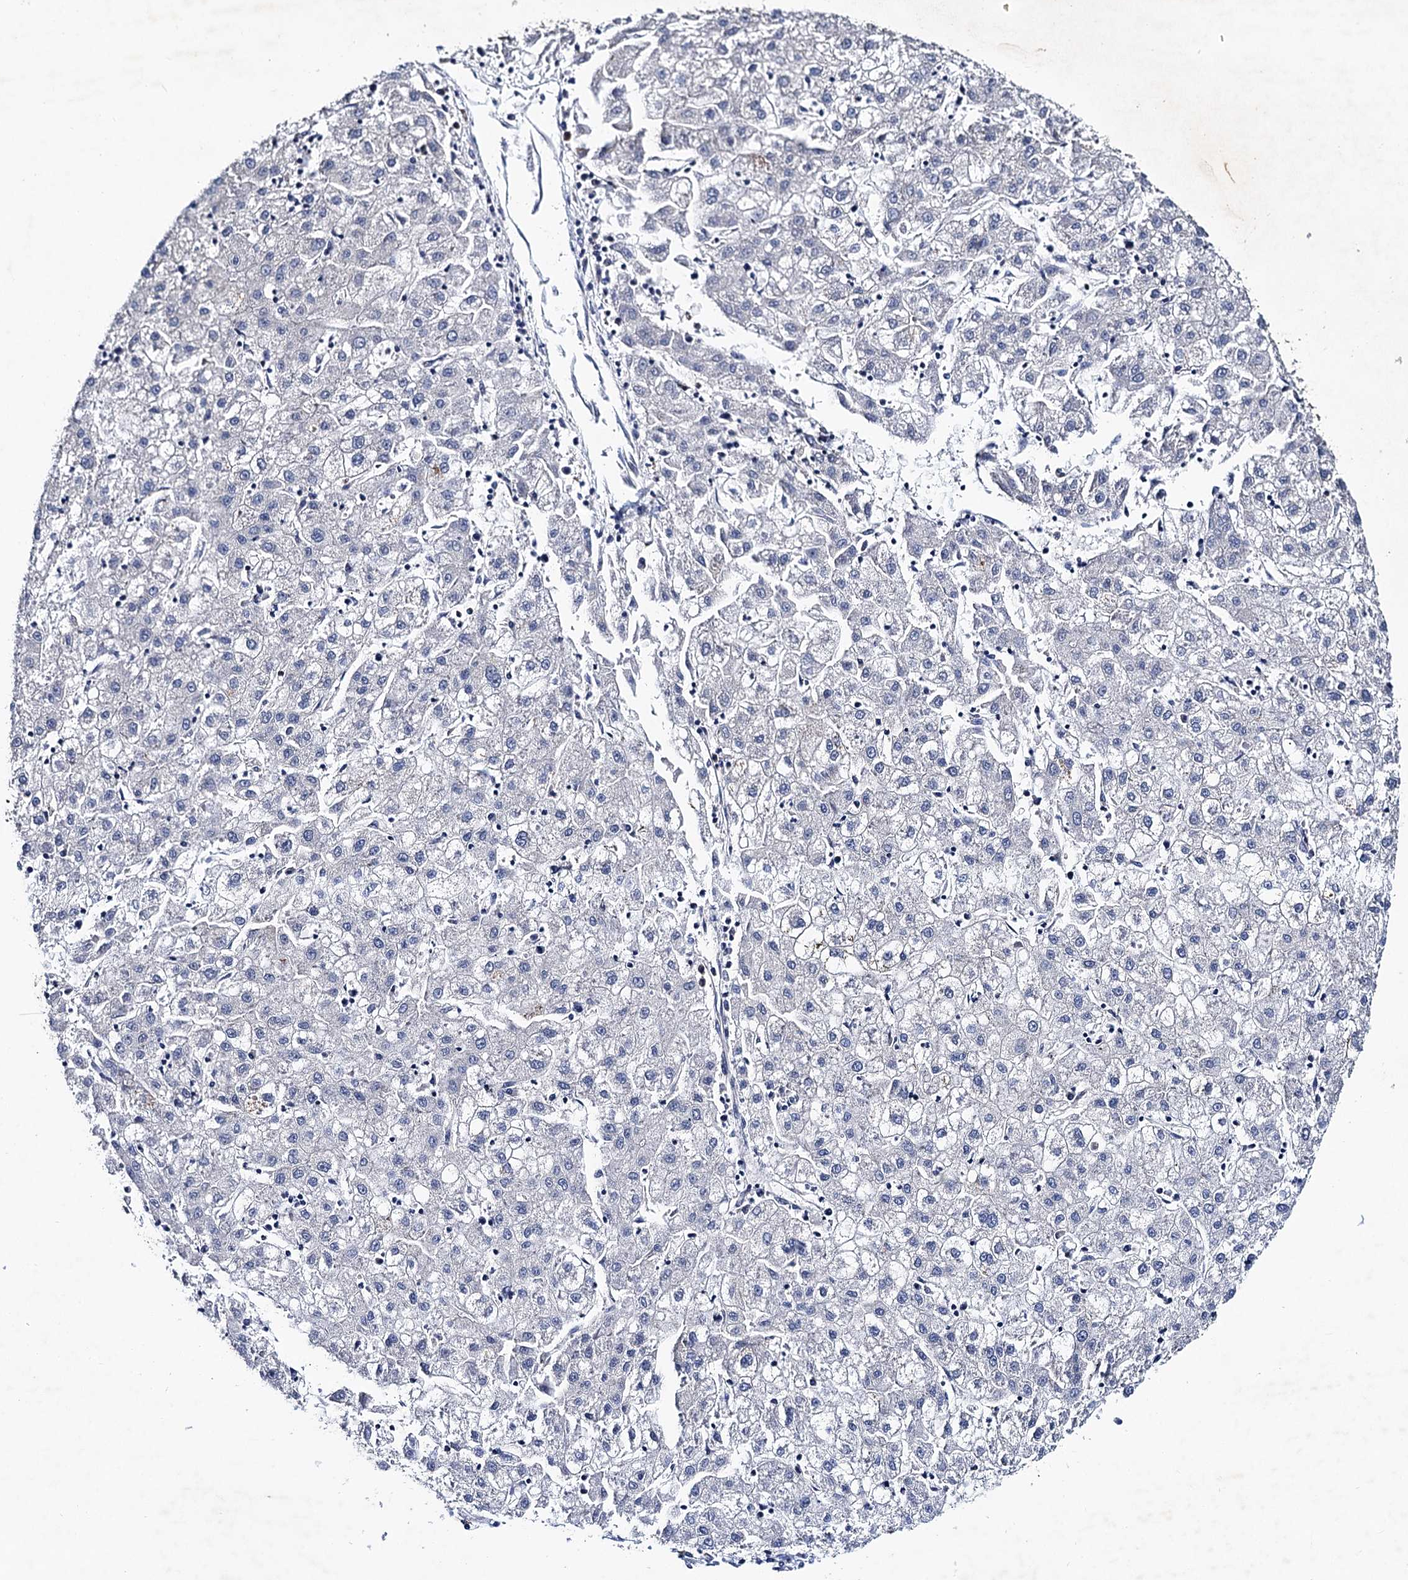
{"staining": {"intensity": "negative", "quantity": "none", "location": "none"}, "tissue": "liver cancer", "cell_type": "Tumor cells", "image_type": "cancer", "snomed": [{"axis": "morphology", "description": "Carcinoma, Hepatocellular, NOS"}, {"axis": "topography", "description": "Liver"}], "caption": "Immunohistochemistry micrograph of liver hepatocellular carcinoma stained for a protein (brown), which reveals no positivity in tumor cells.", "gene": "TMEM39B", "patient": {"sex": "male", "age": 72}}